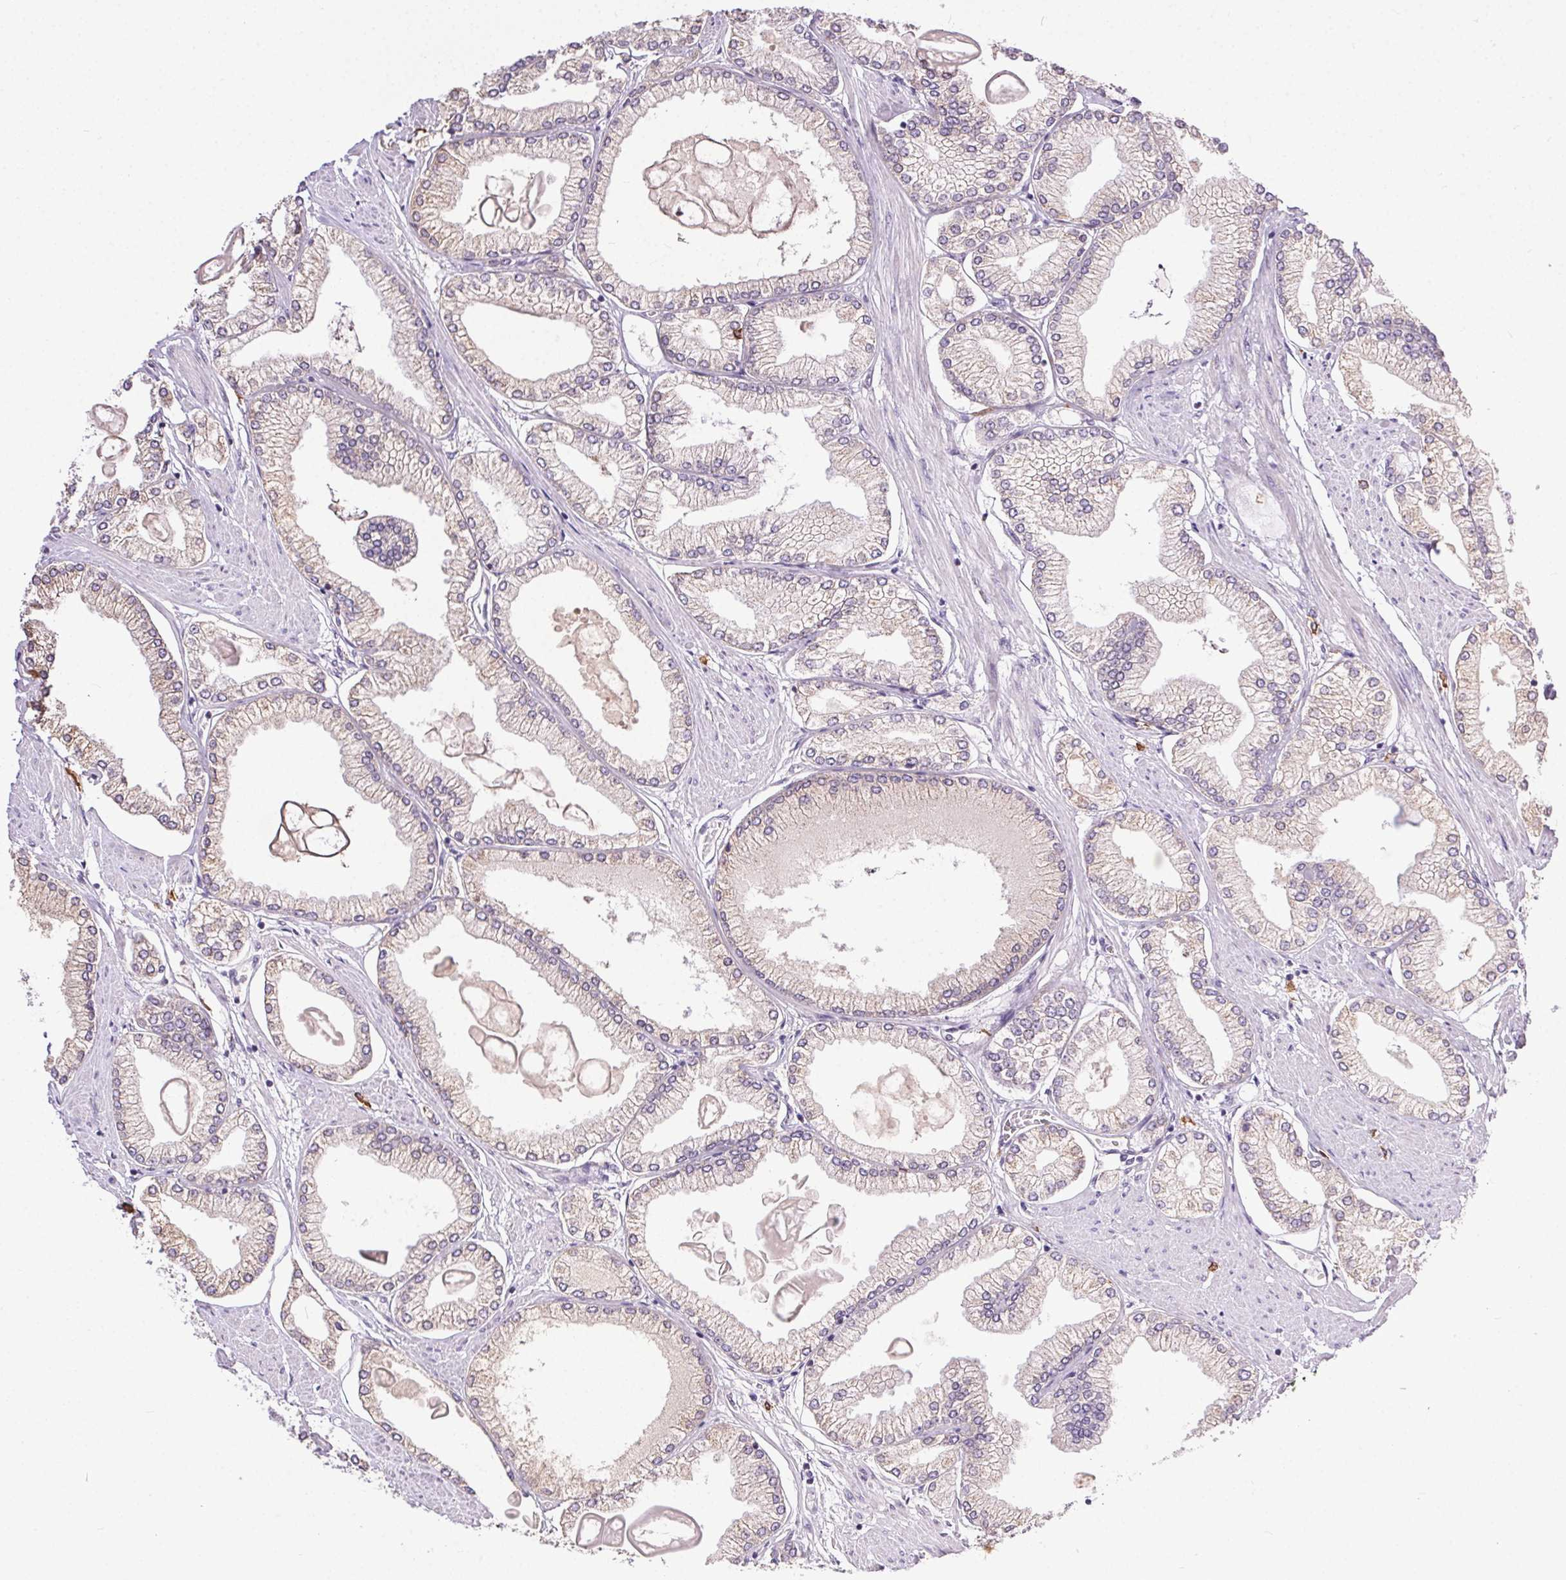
{"staining": {"intensity": "negative", "quantity": "none", "location": "none"}, "tissue": "prostate cancer", "cell_type": "Tumor cells", "image_type": "cancer", "snomed": [{"axis": "morphology", "description": "Adenocarcinoma, High grade"}, {"axis": "topography", "description": "Prostate"}], "caption": "Prostate adenocarcinoma (high-grade) was stained to show a protein in brown. There is no significant expression in tumor cells.", "gene": "SNX31", "patient": {"sex": "male", "age": 68}}